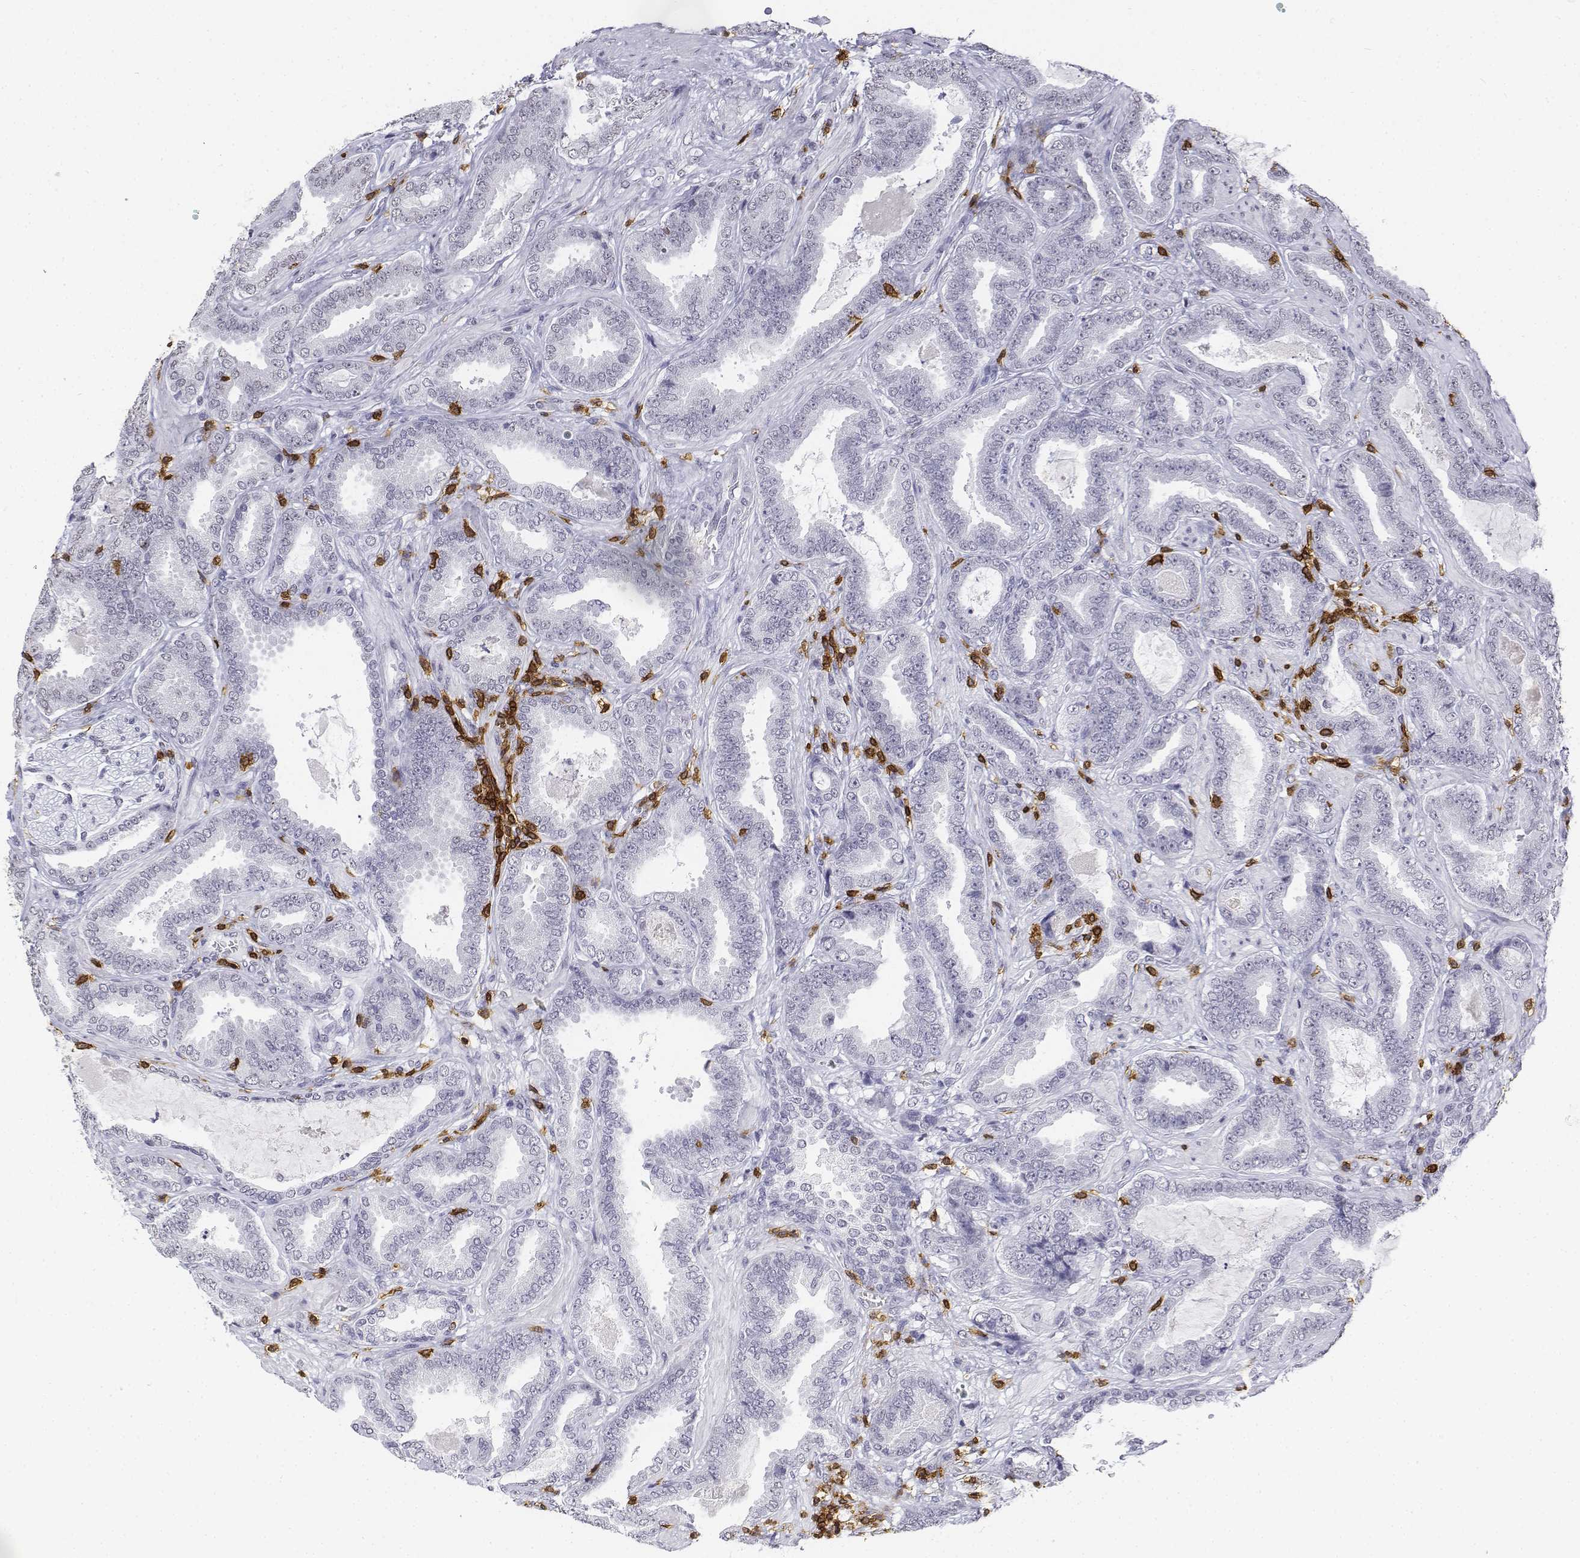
{"staining": {"intensity": "negative", "quantity": "none", "location": "none"}, "tissue": "prostate cancer", "cell_type": "Tumor cells", "image_type": "cancer", "snomed": [{"axis": "morphology", "description": "Adenocarcinoma, NOS"}, {"axis": "topography", "description": "Prostate"}], "caption": "Protein analysis of prostate cancer shows no significant expression in tumor cells.", "gene": "CD3E", "patient": {"sex": "male", "age": 64}}